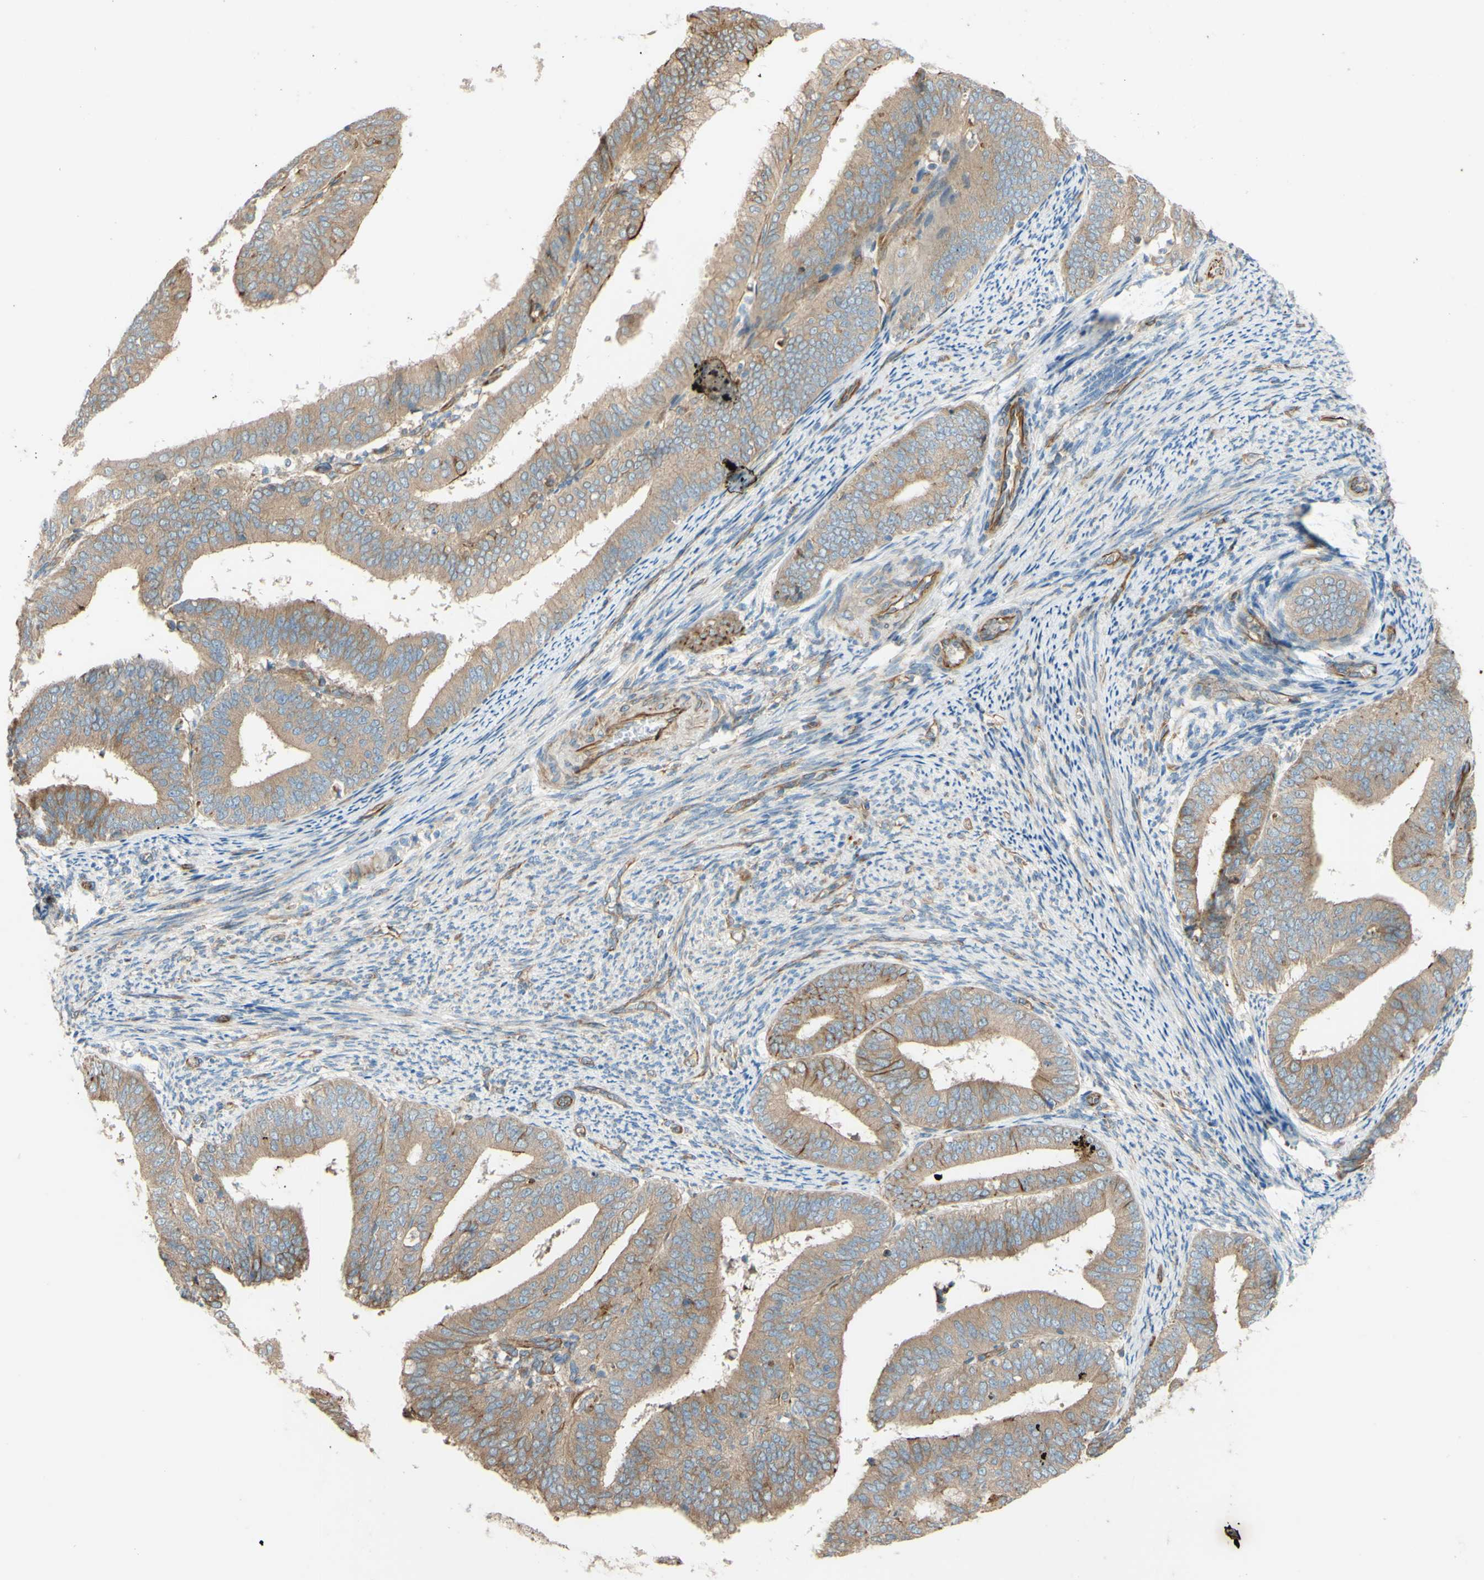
{"staining": {"intensity": "moderate", "quantity": ">75%", "location": "cytoplasmic/membranous"}, "tissue": "endometrial cancer", "cell_type": "Tumor cells", "image_type": "cancer", "snomed": [{"axis": "morphology", "description": "Adenocarcinoma, NOS"}, {"axis": "topography", "description": "Endometrium"}], "caption": "The immunohistochemical stain shows moderate cytoplasmic/membranous expression in tumor cells of endometrial adenocarcinoma tissue. The protein of interest is shown in brown color, while the nuclei are stained blue.", "gene": "C1orf43", "patient": {"sex": "female", "age": 63}}